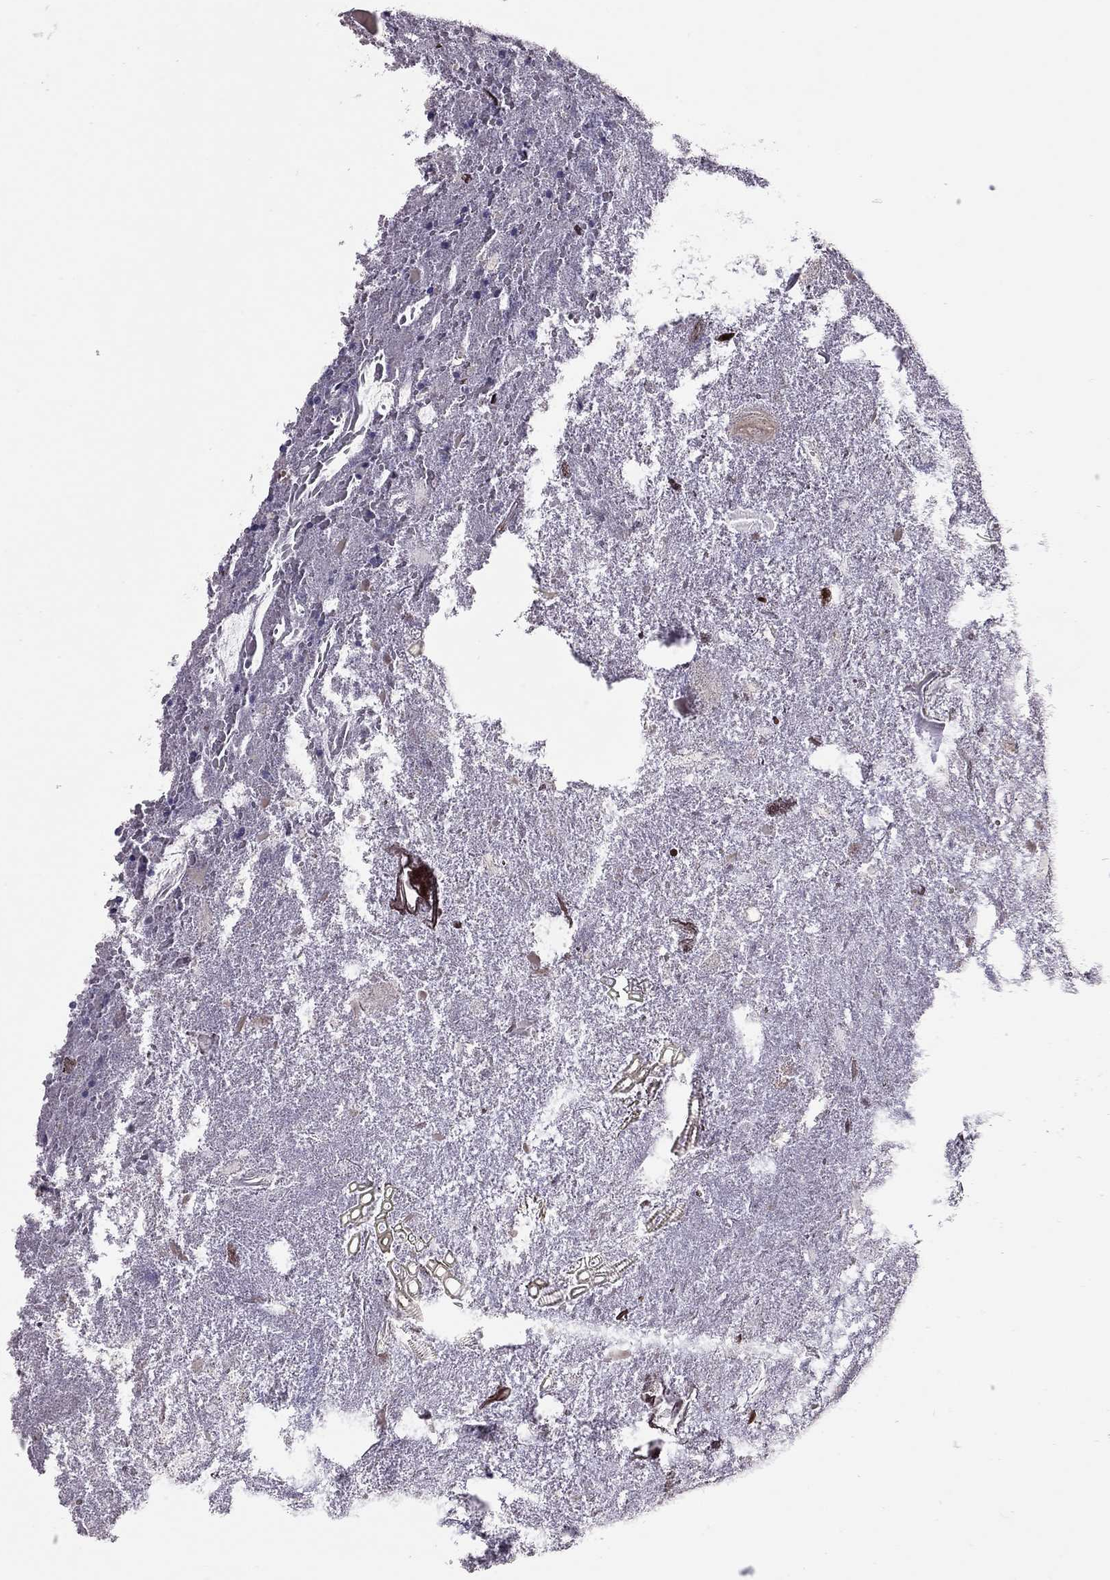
{"staining": {"intensity": "negative", "quantity": "none", "location": "none"}, "tissue": "appendix", "cell_type": "Glandular cells", "image_type": "normal", "snomed": [{"axis": "morphology", "description": "Normal tissue, NOS"}, {"axis": "topography", "description": "Appendix"}], "caption": "This is an IHC photomicrograph of normal human appendix. There is no staining in glandular cells.", "gene": "JHY", "patient": {"sex": "female", "age": 23}}